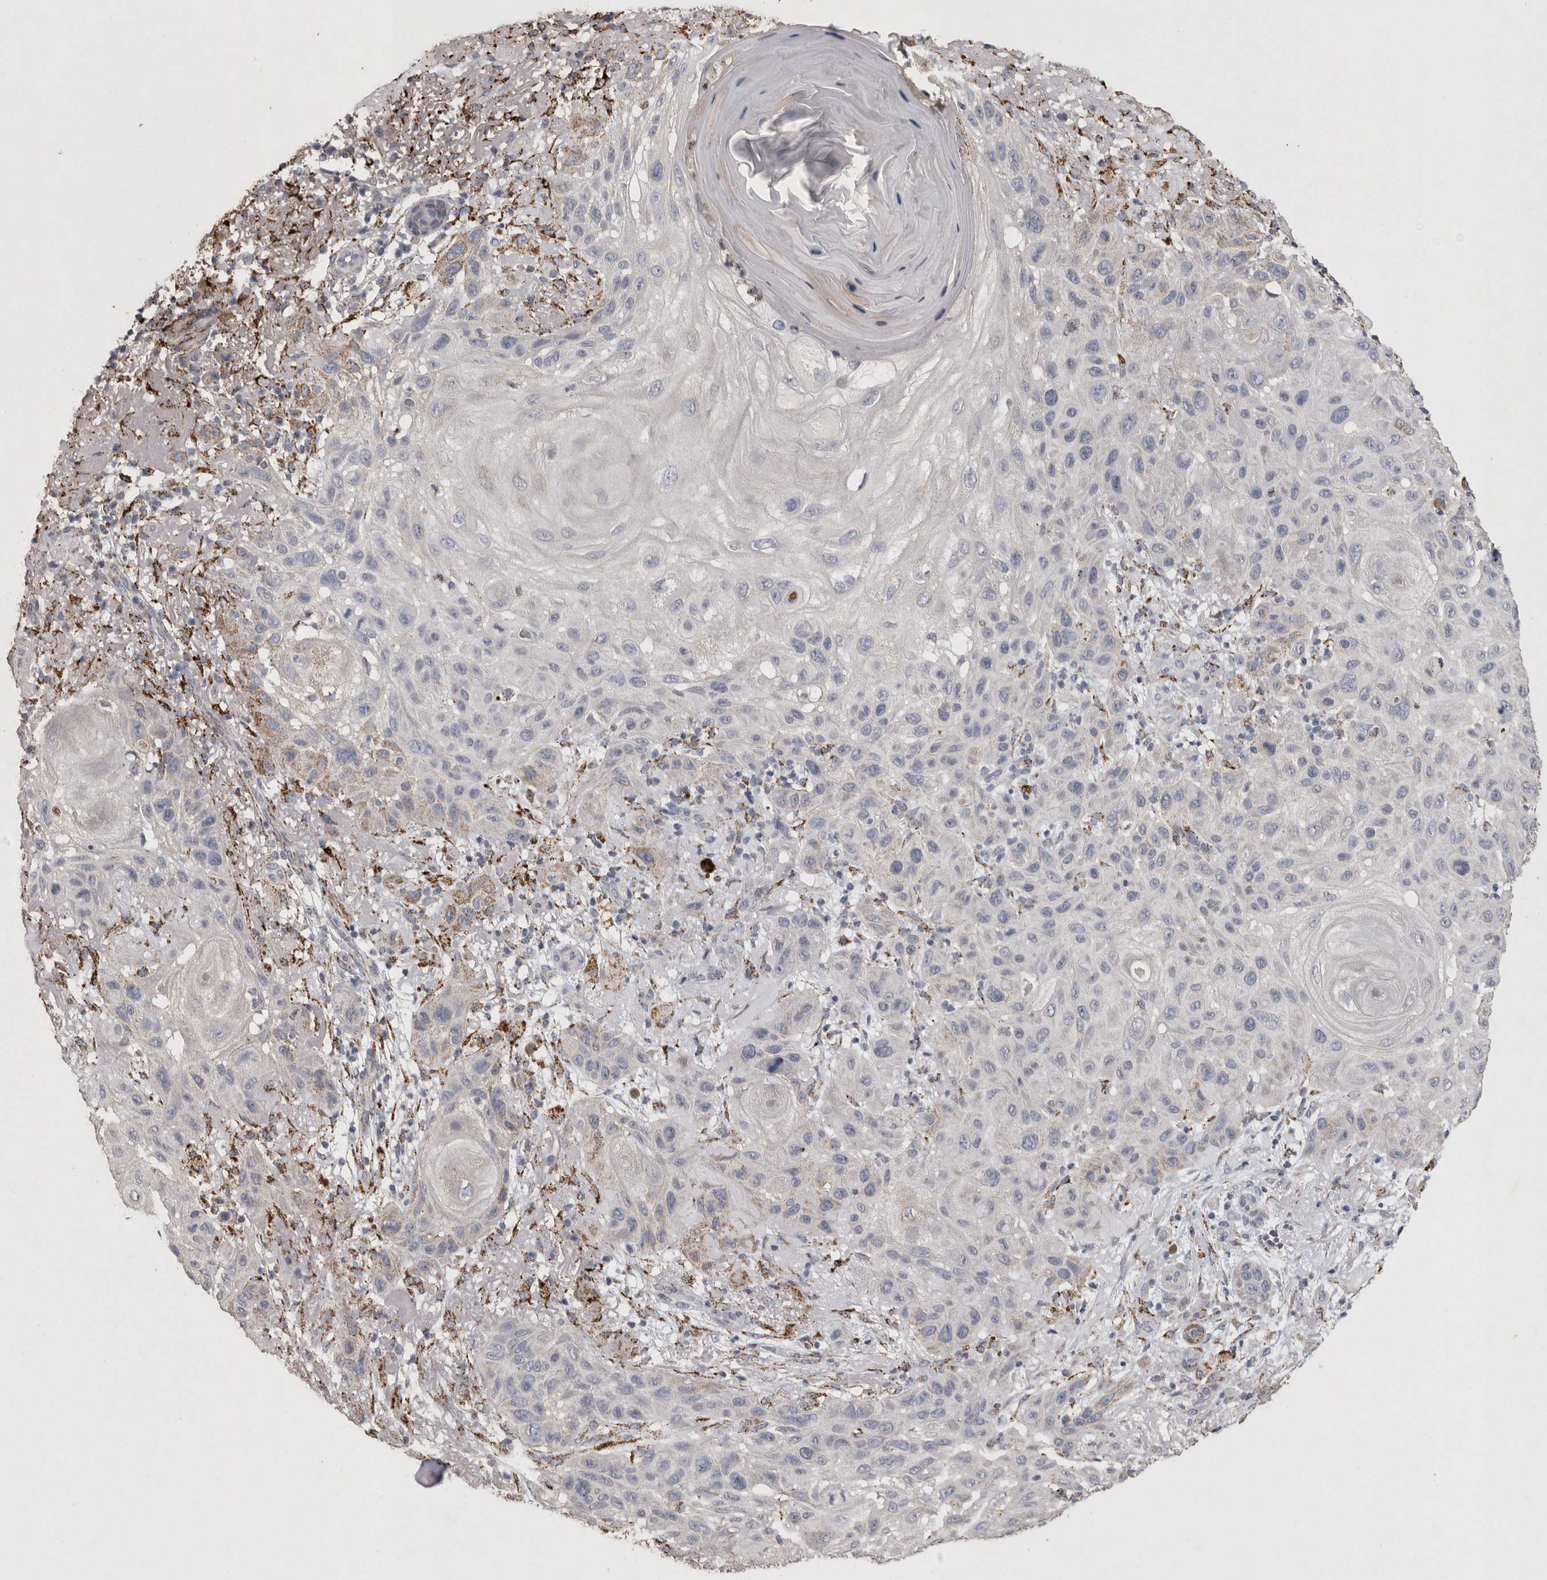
{"staining": {"intensity": "moderate", "quantity": "<25%", "location": "cytoplasmic/membranous"}, "tissue": "skin cancer", "cell_type": "Tumor cells", "image_type": "cancer", "snomed": [{"axis": "morphology", "description": "Normal tissue, NOS"}, {"axis": "morphology", "description": "Squamous cell carcinoma, NOS"}, {"axis": "topography", "description": "Skin"}], "caption": "The photomicrograph reveals a brown stain indicating the presence of a protein in the cytoplasmic/membranous of tumor cells in skin cancer.", "gene": "DKK3", "patient": {"sex": "female", "age": 96}}